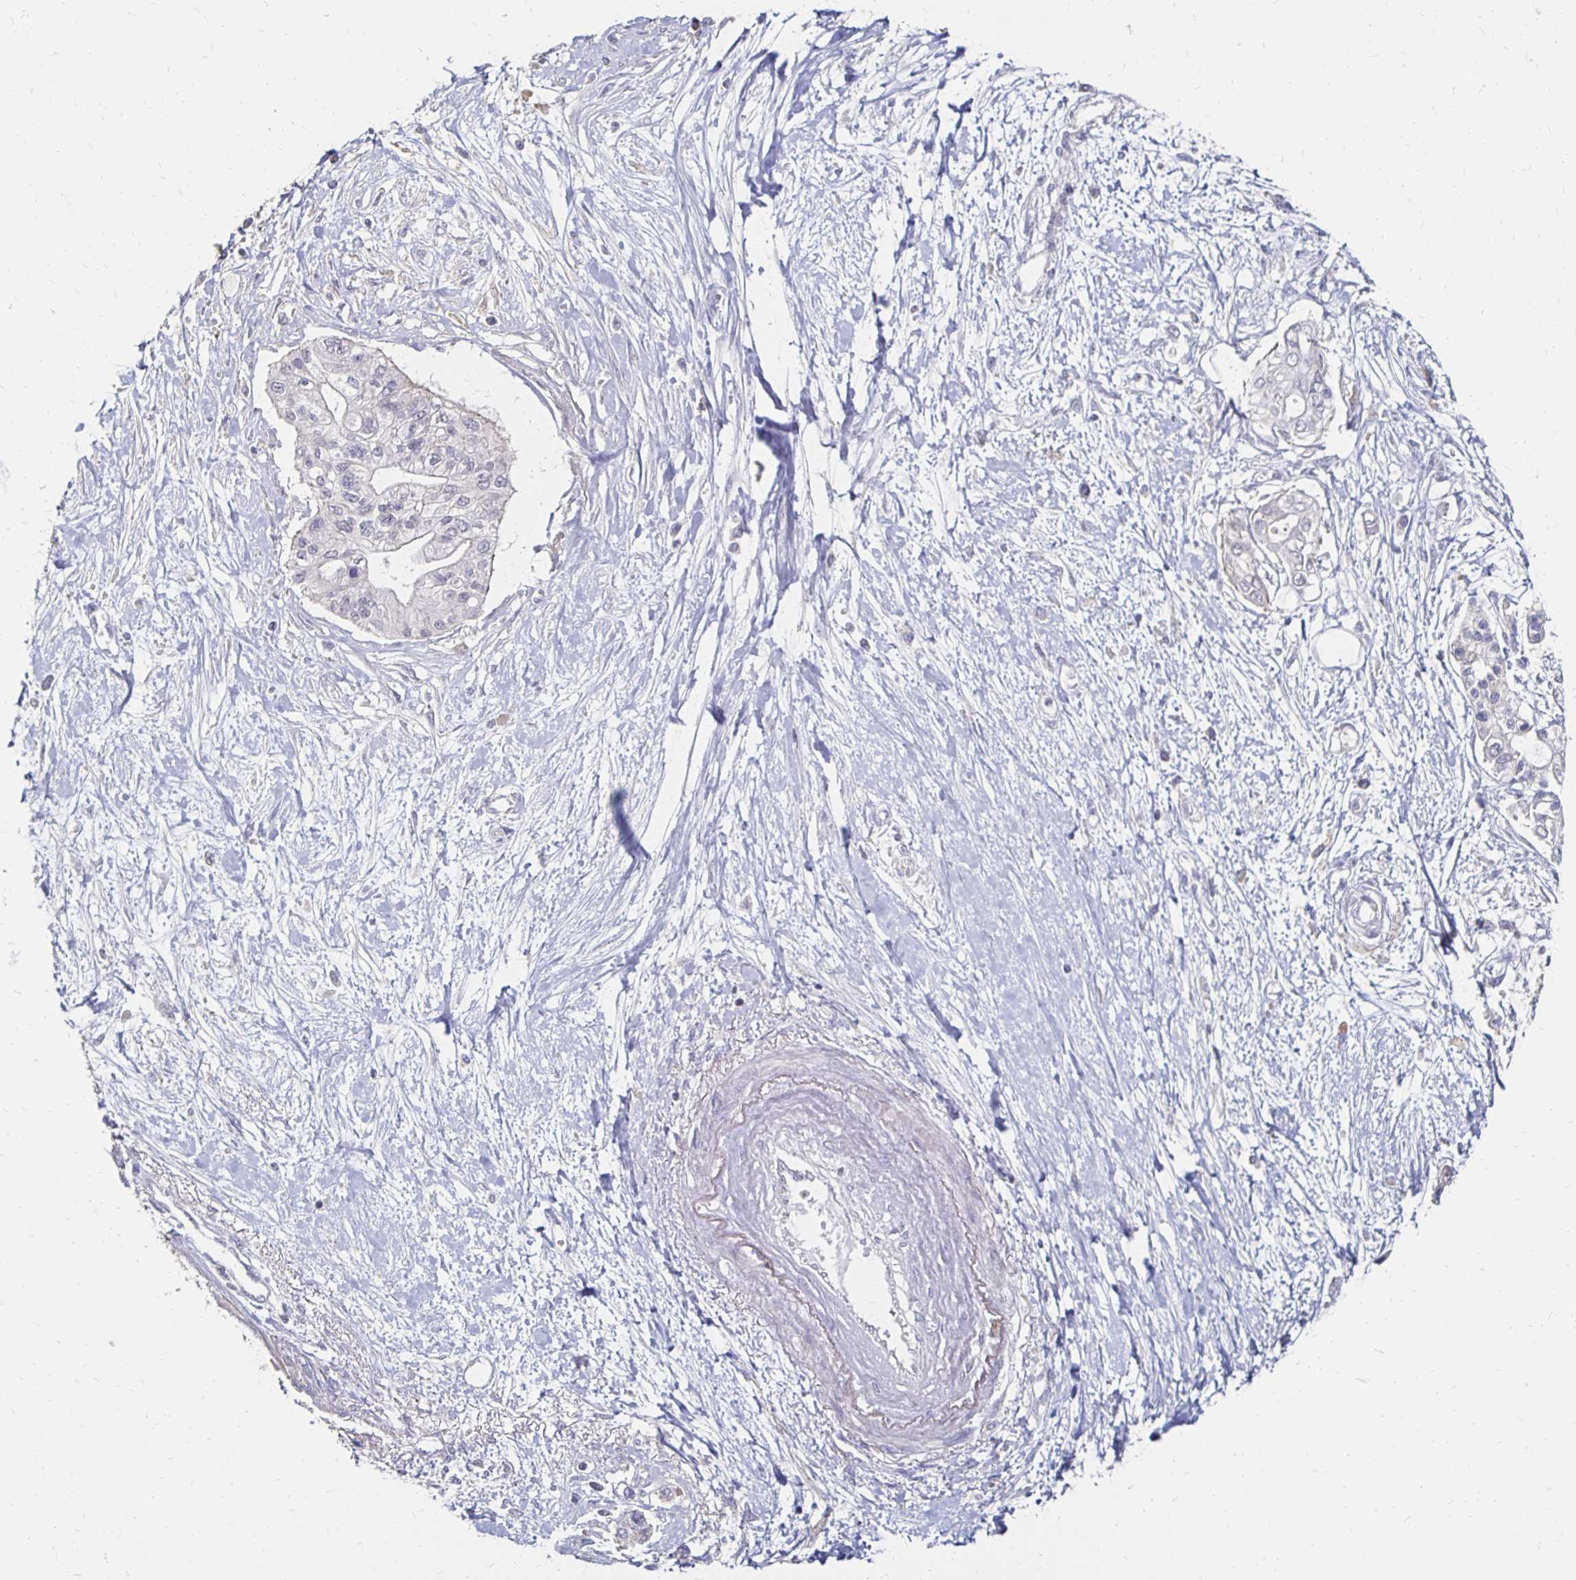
{"staining": {"intensity": "negative", "quantity": "none", "location": "none"}, "tissue": "pancreatic cancer", "cell_type": "Tumor cells", "image_type": "cancer", "snomed": [{"axis": "morphology", "description": "Adenocarcinoma, NOS"}, {"axis": "topography", "description": "Pancreas"}], "caption": "An image of human pancreatic cancer (adenocarcinoma) is negative for staining in tumor cells. Nuclei are stained in blue.", "gene": "ZNF727", "patient": {"sex": "female", "age": 77}}